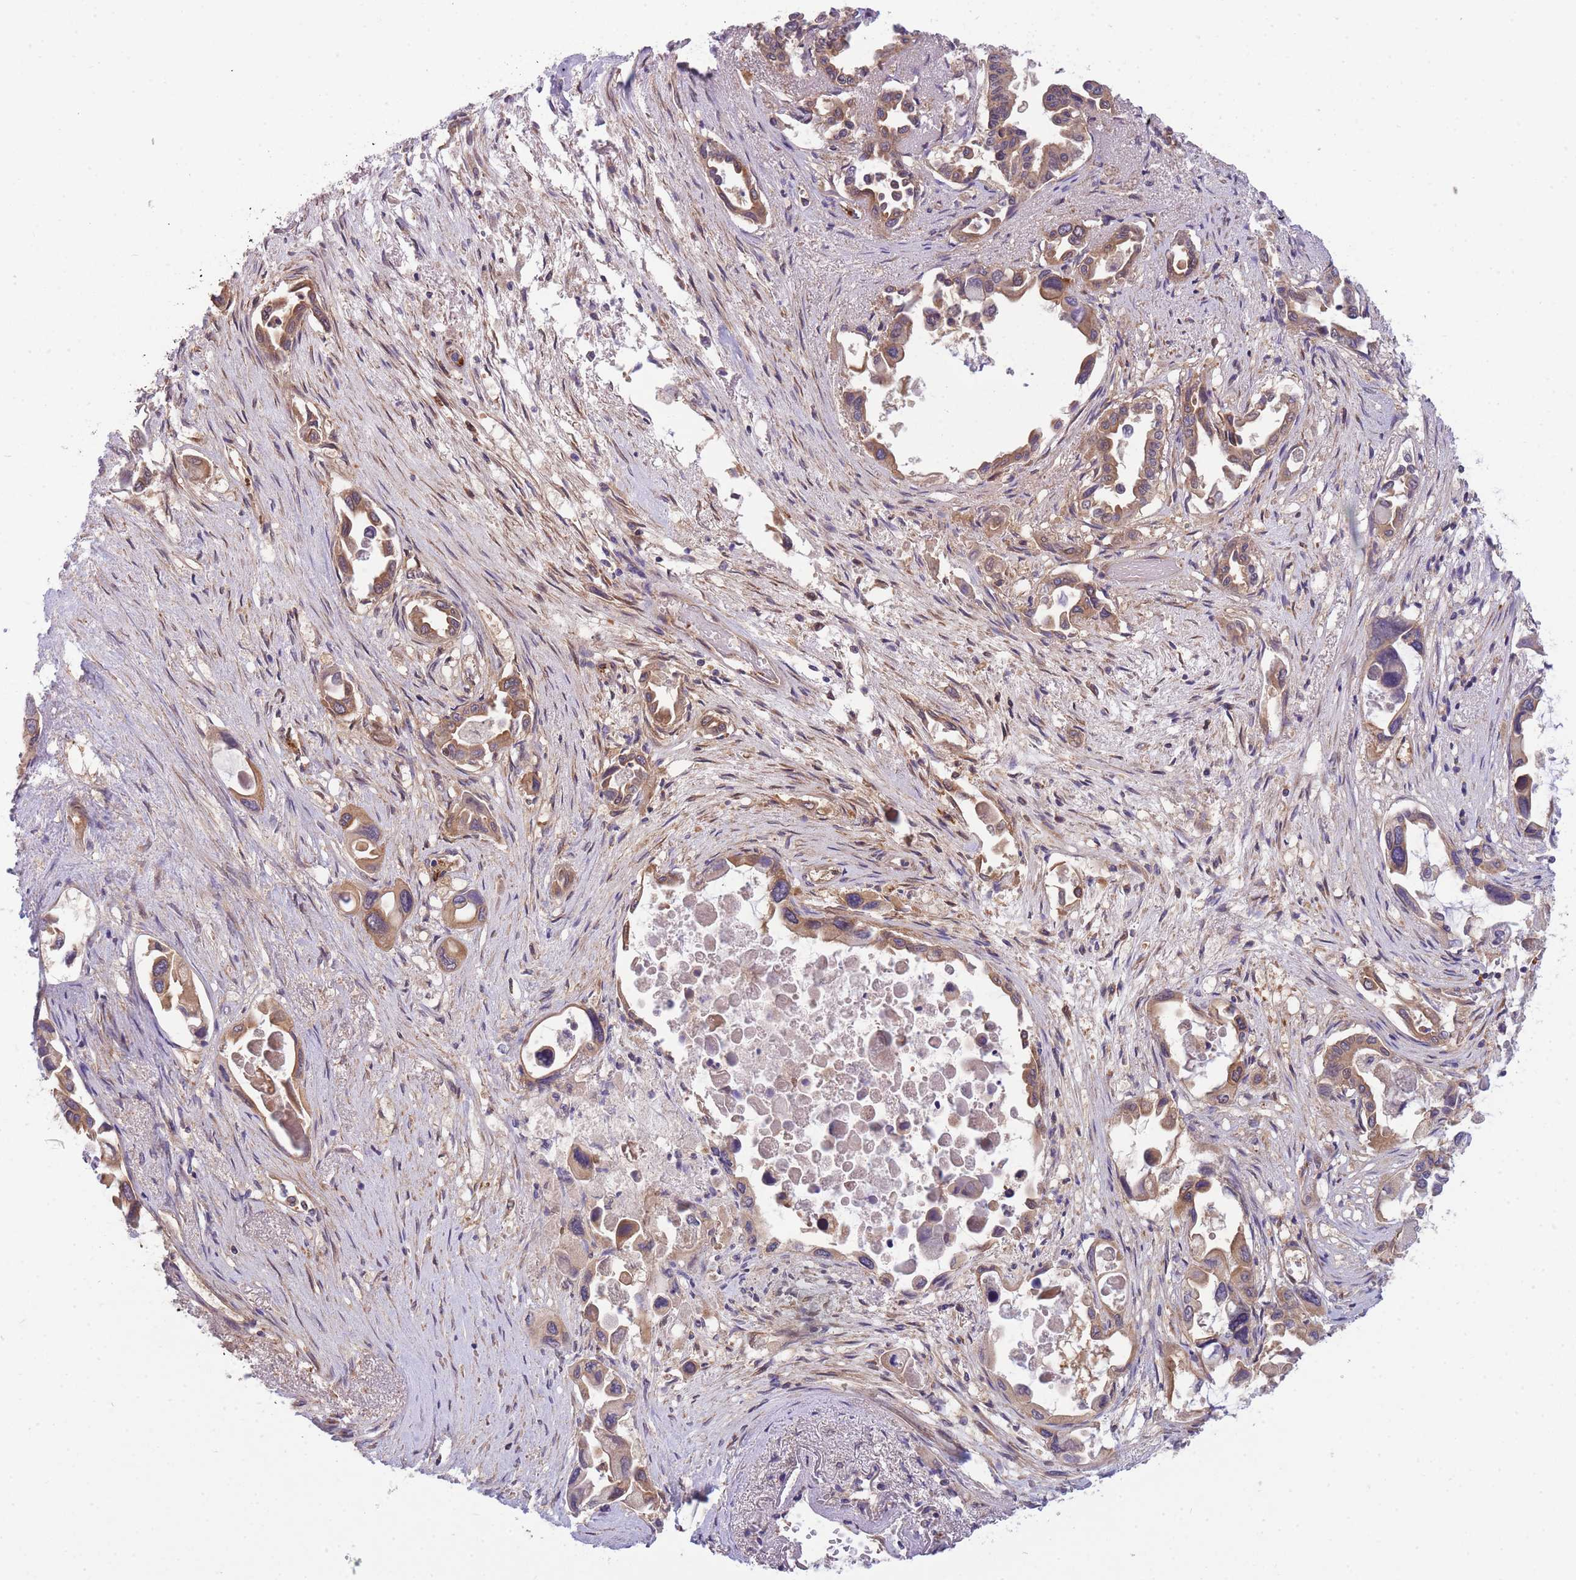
{"staining": {"intensity": "moderate", "quantity": ">75%", "location": "cytoplasmic/membranous"}, "tissue": "pancreatic cancer", "cell_type": "Tumor cells", "image_type": "cancer", "snomed": [{"axis": "morphology", "description": "Adenocarcinoma, NOS"}, {"axis": "topography", "description": "Pancreas"}], "caption": "The histopathology image shows immunohistochemical staining of adenocarcinoma (pancreatic). There is moderate cytoplasmic/membranous staining is present in approximately >75% of tumor cells.", "gene": "PFDN6", "patient": {"sex": "male", "age": 92}}